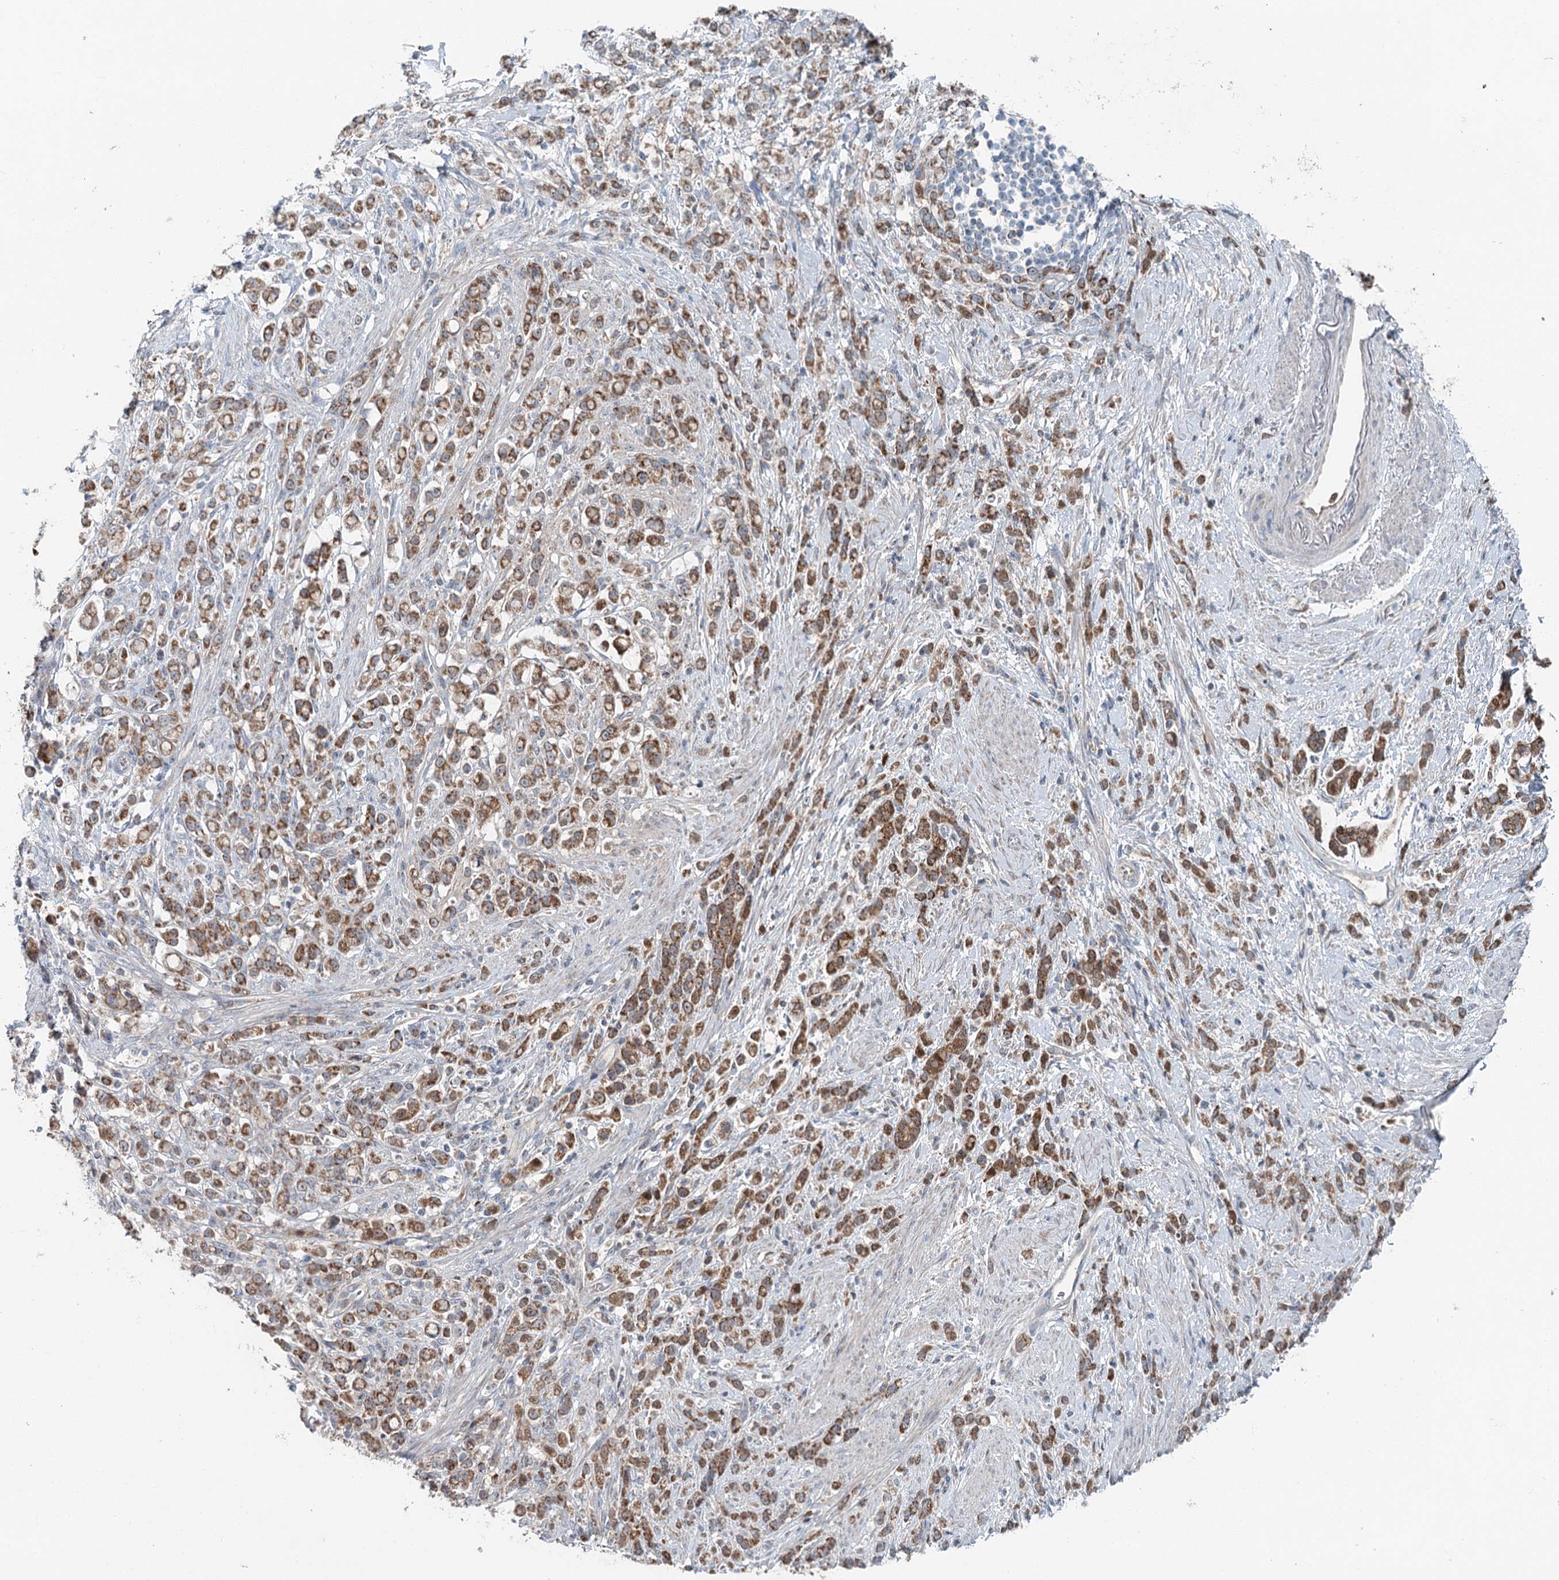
{"staining": {"intensity": "moderate", "quantity": ">75%", "location": "cytoplasmic/membranous"}, "tissue": "stomach cancer", "cell_type": "Tumor cells", "image_type": "cancer", "snomed": [{"axis": "morphology", "description": "Adenocarcinoma, NOS"}, {"axis": "topography", "description": "Stomach"}], "caption": "Stomach cancer stained for a protein (brown) shows moderate cytoplasmic/membranous positive positivity in approximately >75% of tumor cells.", "gene": "CHCHD5", "patient": {"sex": "female", "age": 60}}